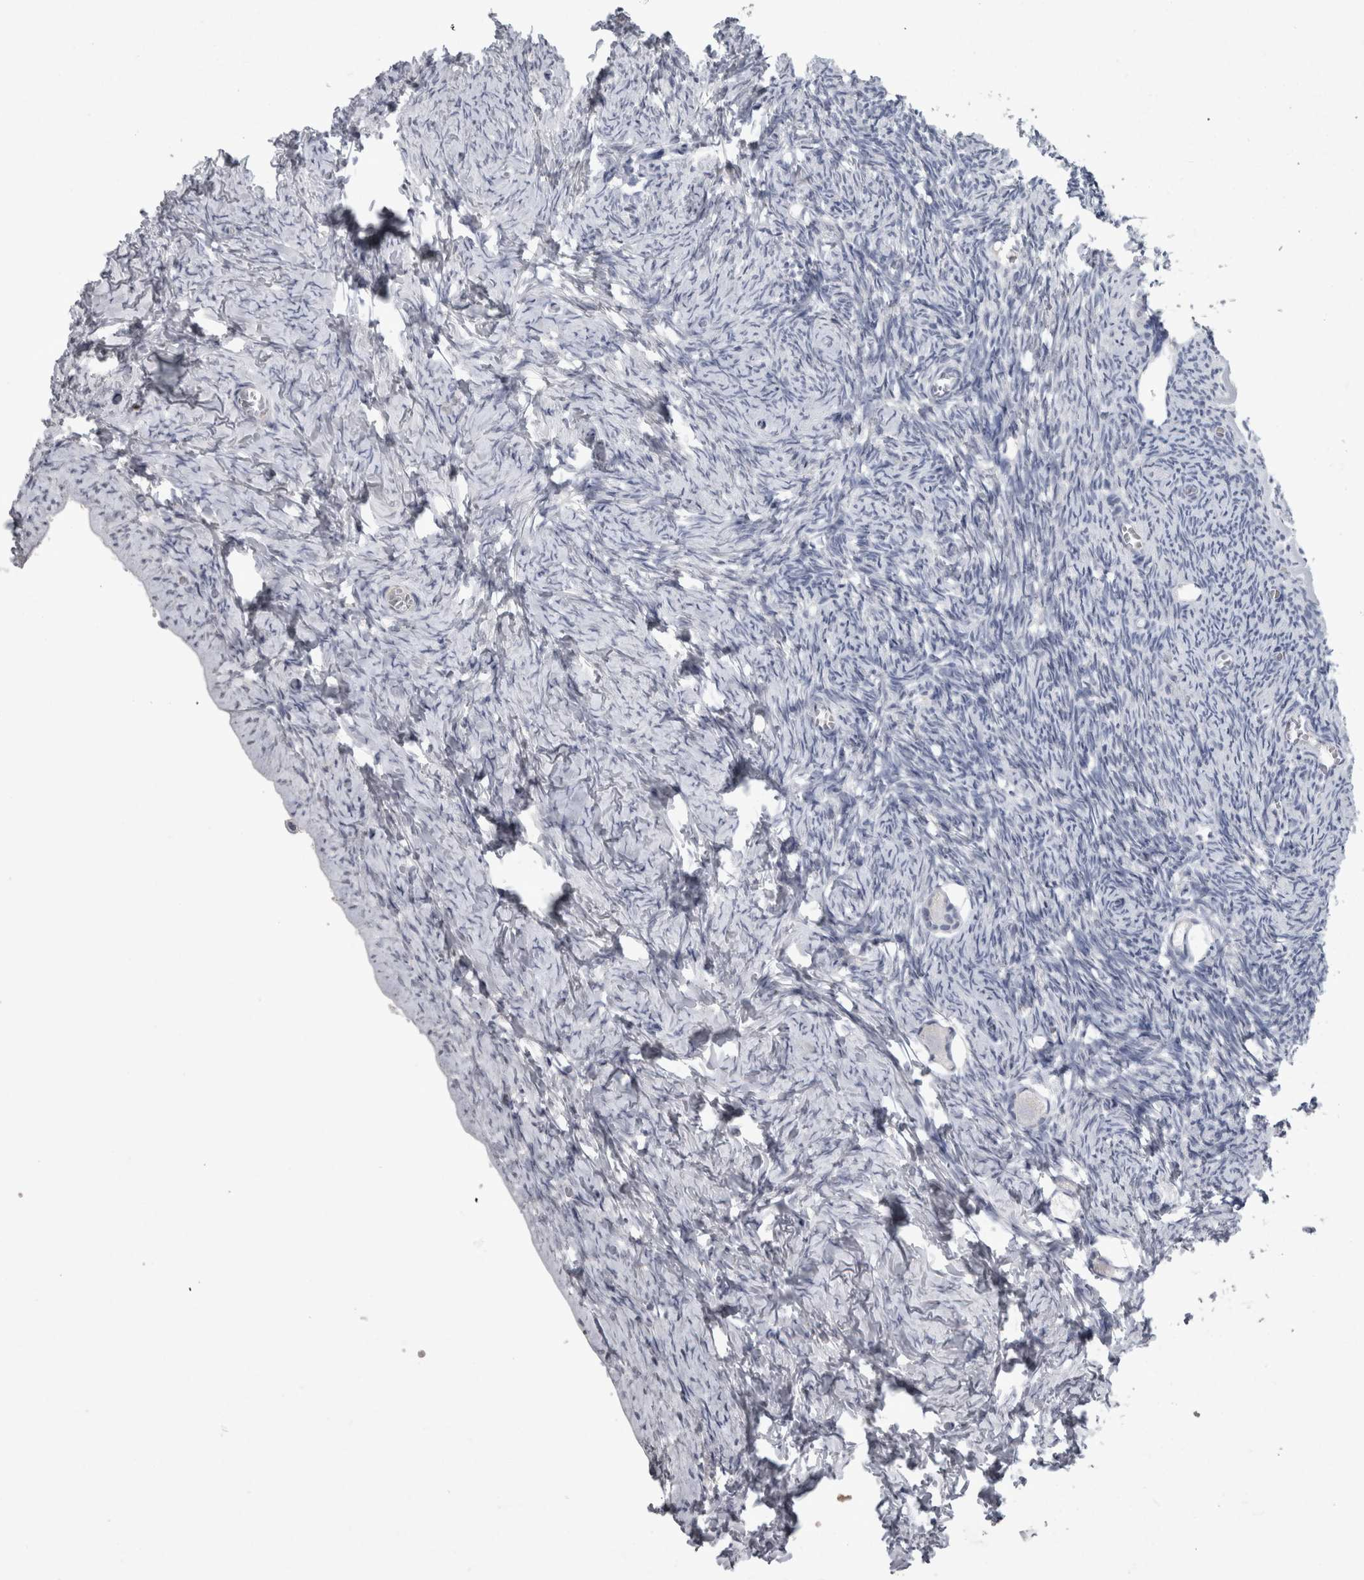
{"staining": {"intensity": "negative", "quantity": "none", "location": "none"}, "tissue": "ovary", "cell_type": "Follicle cells", "image_type": "normal", "snomed": [{"axis": "morphology", "description": "Normal tissue, NOS"}, {"axis": "topography", "description": "Ovary"}], "caption": "Follicle cells are negative for brown protein staining in unremarkable ovary. (DAB (3,3'-diaminobenzidine) immunohistochemistry, high magnification).", "gene": "PDX1", "patient": {"sex": "female", "age": 27}}